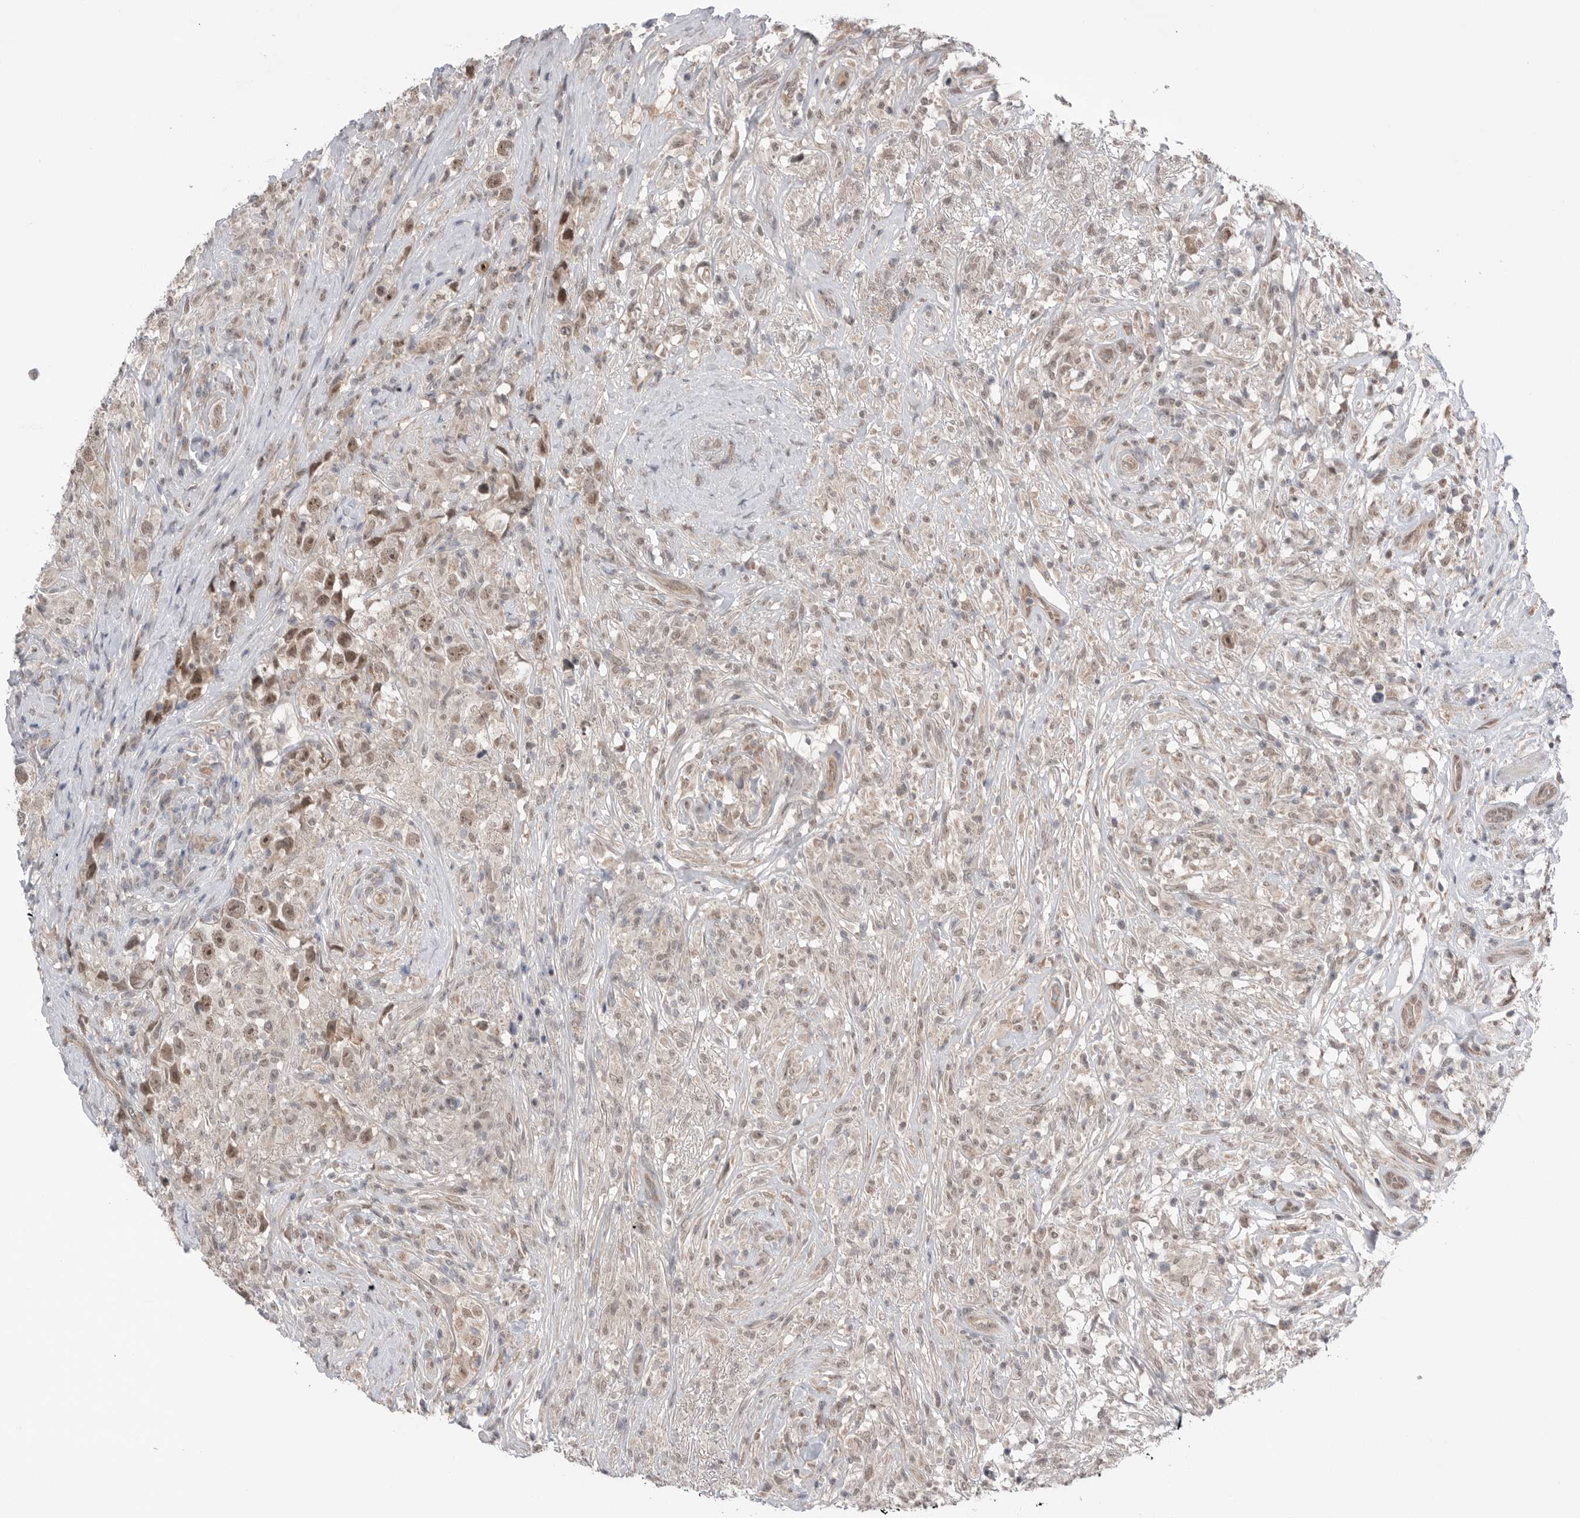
{"staining": {"intensity": "moderate", "quantity": ">75%", "location": "nuclear"}, "tissue": "testis cancer", "cell_type": "Tumor cells", "image_type": "cancer", "snomed": [{"axis": "morphology", "description": "Seminoma, NOS"}, {"axis": "topography", "description": "Testis"}], "caption": "A photomicrograph showing moderate nuclear positivity in approximately >75% of tumor cells in testis seminoma, as visualized by brown immunohistochemical staining.", "gene": "NTAQ1", "patient": {"sex": "male", "age": 49}}